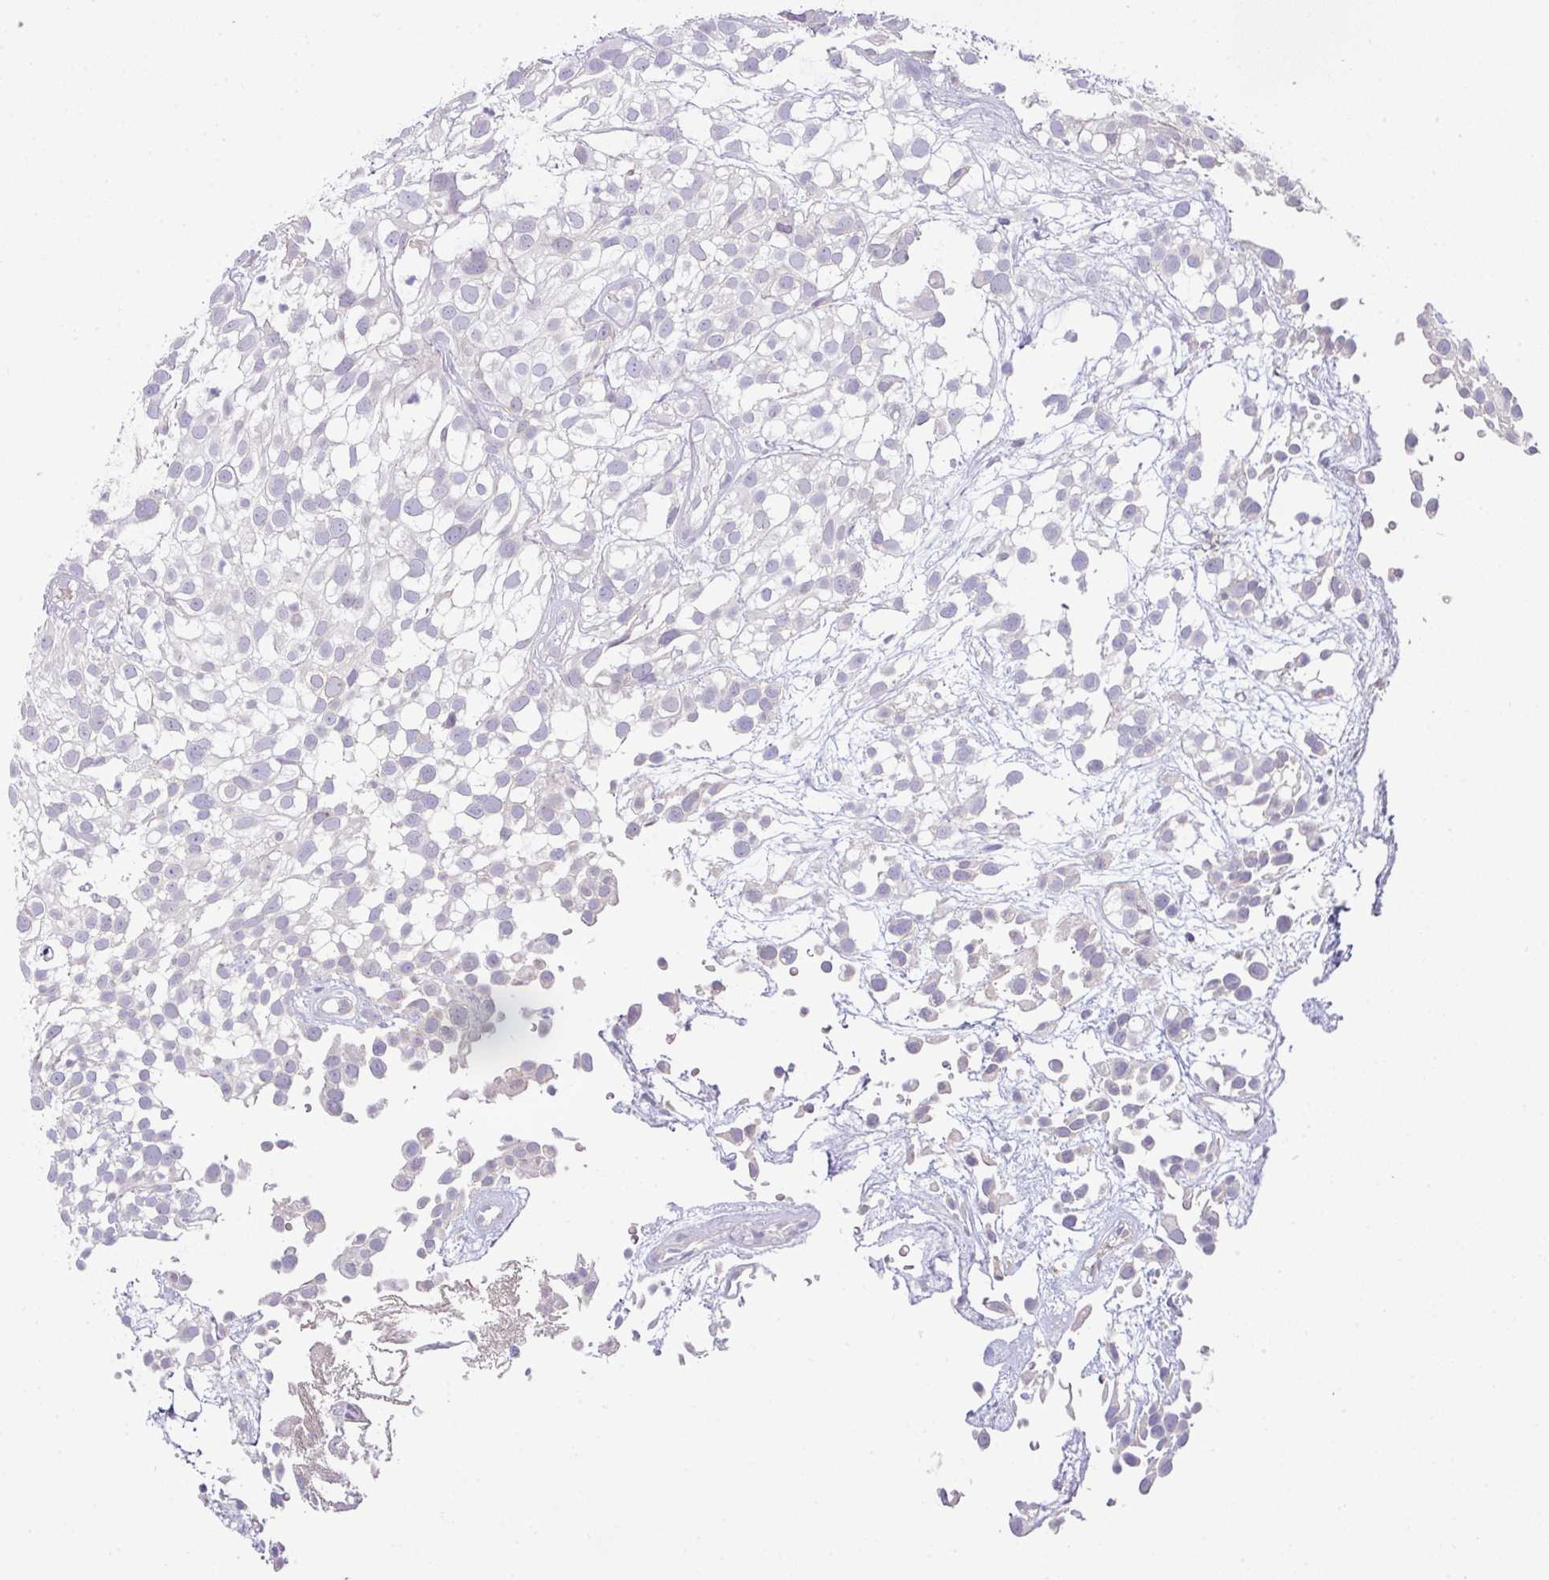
{"staining": {"intensity": "negative", "quantity": "none", "location": "none"}, "tissue": "urothelial cancer", "cell_type": "Tumor cells", "image_type": "cancer", "snomed": [{"axis": "morphology", "description": "Urothelial carcinoma, High grade"}, {"axis": "topography", "description": "Urinary bladder"}], "caption": "Tumor cells show no significant expression in urothelial cancer. (Immunohistochemistry, brightfield microscopy, high magnification).", "gene": "SLAMF6", "patient": {"sex": "male", "age": 56}}